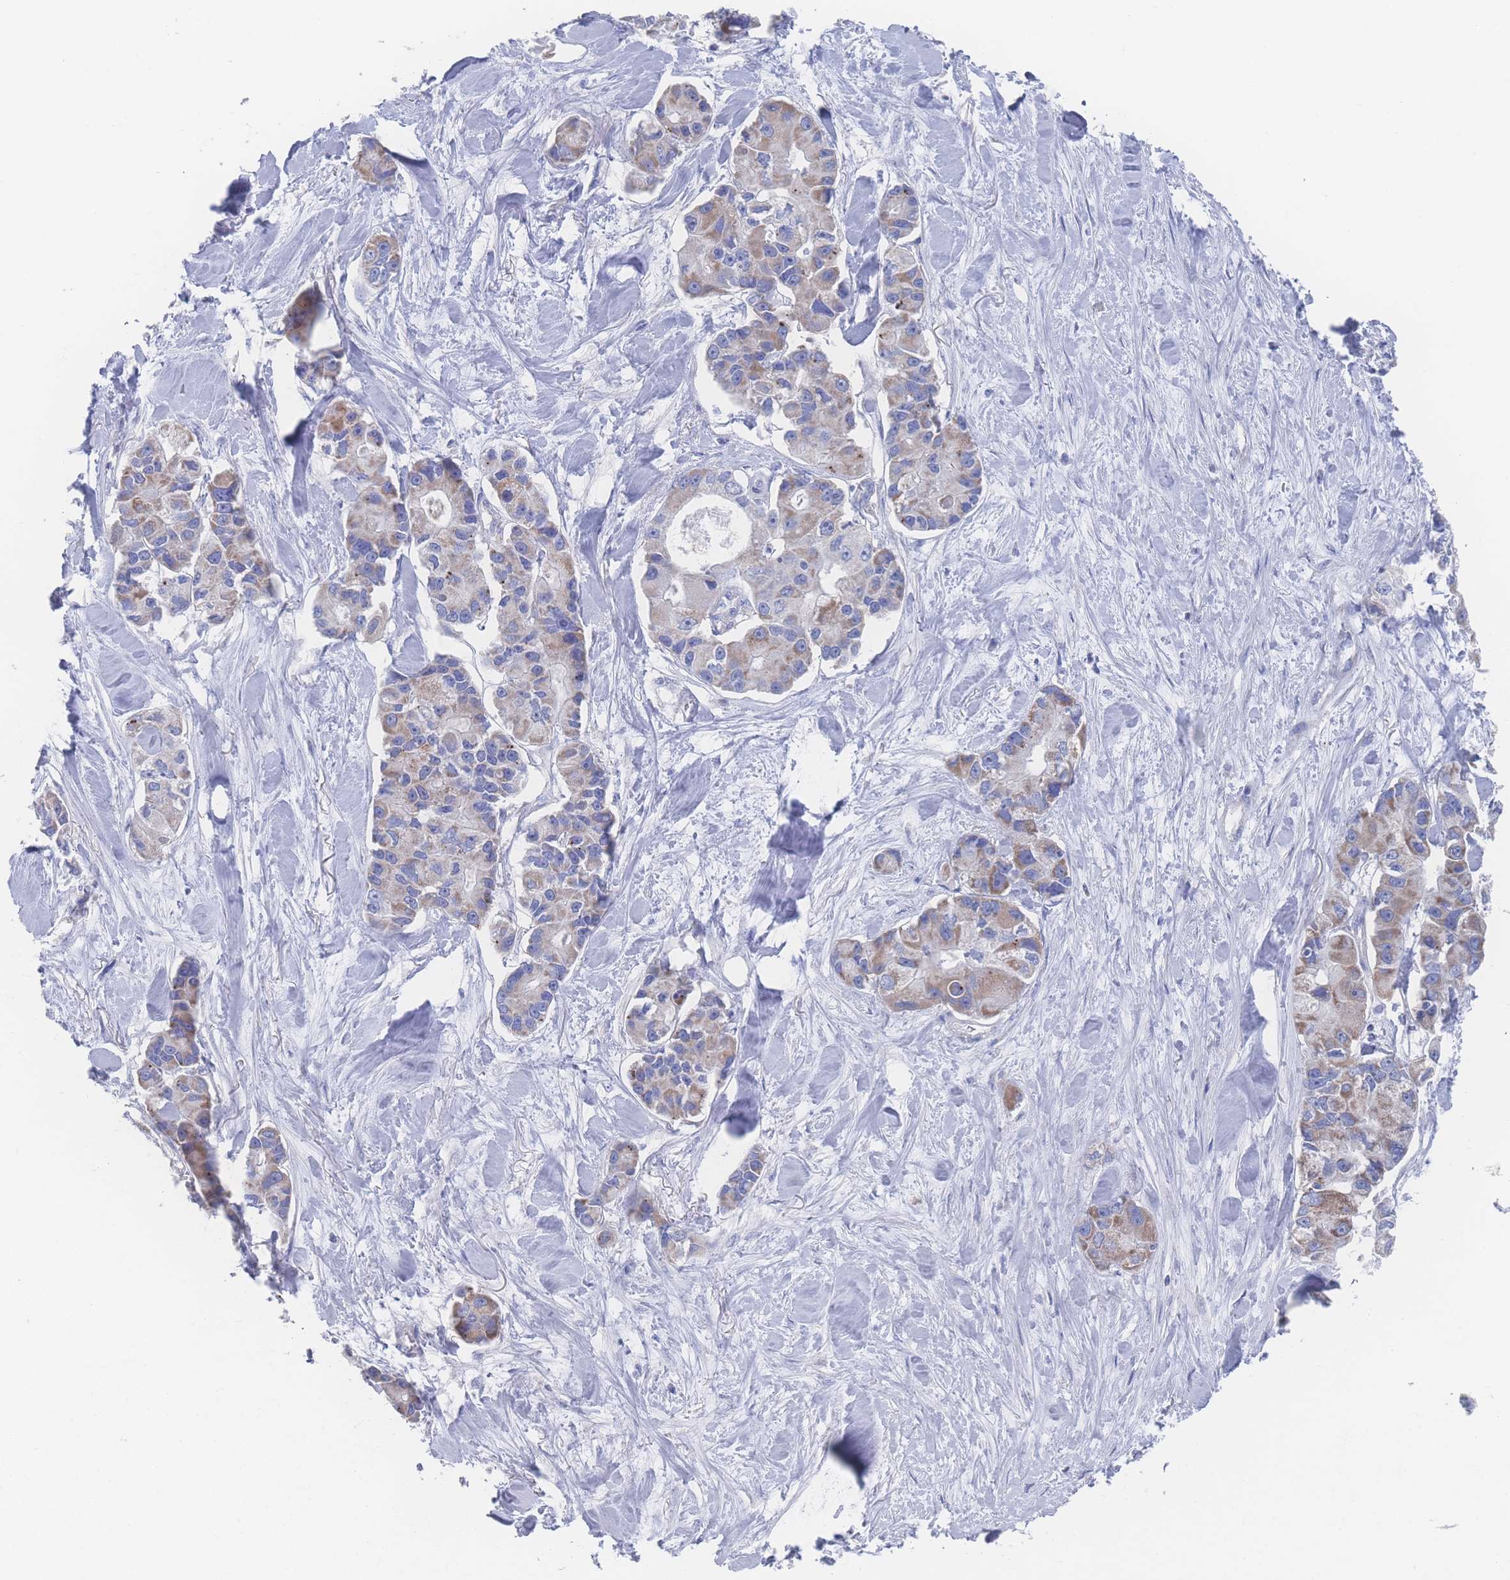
{"staining": {"intensity": "moderate", "quantity": "25%-75%", "location": "cytoplasmic/membranous"}, "tissue": "lung cancer", "cell_type": "Tumor cells", "image_type": "cancer", "snomed": [{"axis": "morphology", "description": "Adenocarcinoma, NOS"}, {"axis": "topography", "description": "Lung"}], "caption": "There is medium levels of moderate cytoplasmic/membranous positivity in tumor cells of lung cancer, as demonstrated by immunohistochemical staining (brown color).", "gene": "SNPH", "patient": {"sex": "female", "age": 54}}